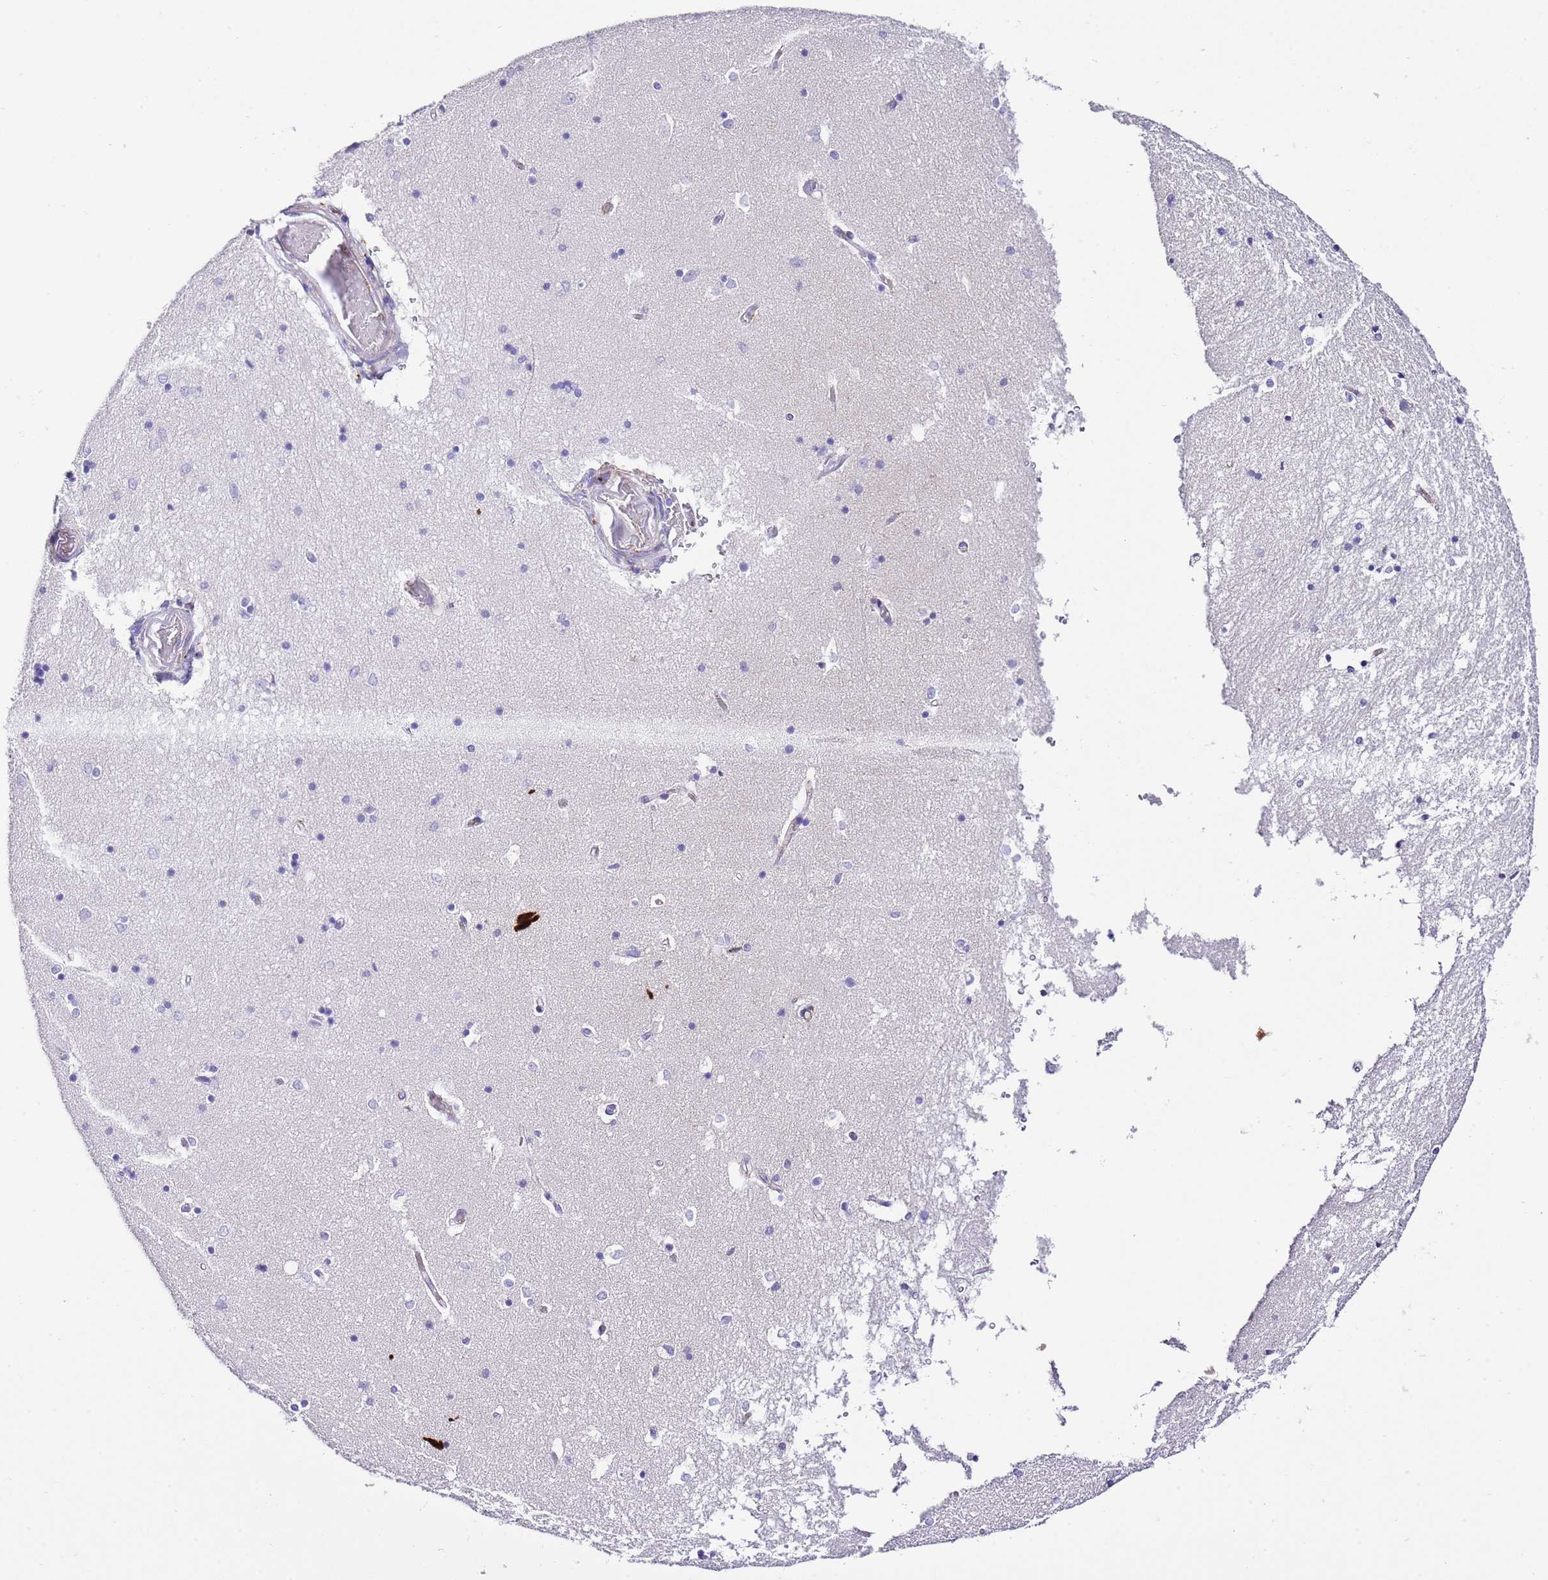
{"staining": {"intensity": "negative", "quantity": "none", "location": "none"}, "tissue": "hippocampus", "cell_type": "Glial cells", "image_type": "normal", "snomed": [{"axis": "morphology", "description": "Normal tissue, NOS"}, {"axis": "topography", "description": "Hippocampus"}], "caption": "Micrograph shows no protein staining in glial cells of normal hippocampus.", "gene": "ALDH3A1", "patient": {"sex": "male", "age": 45}}